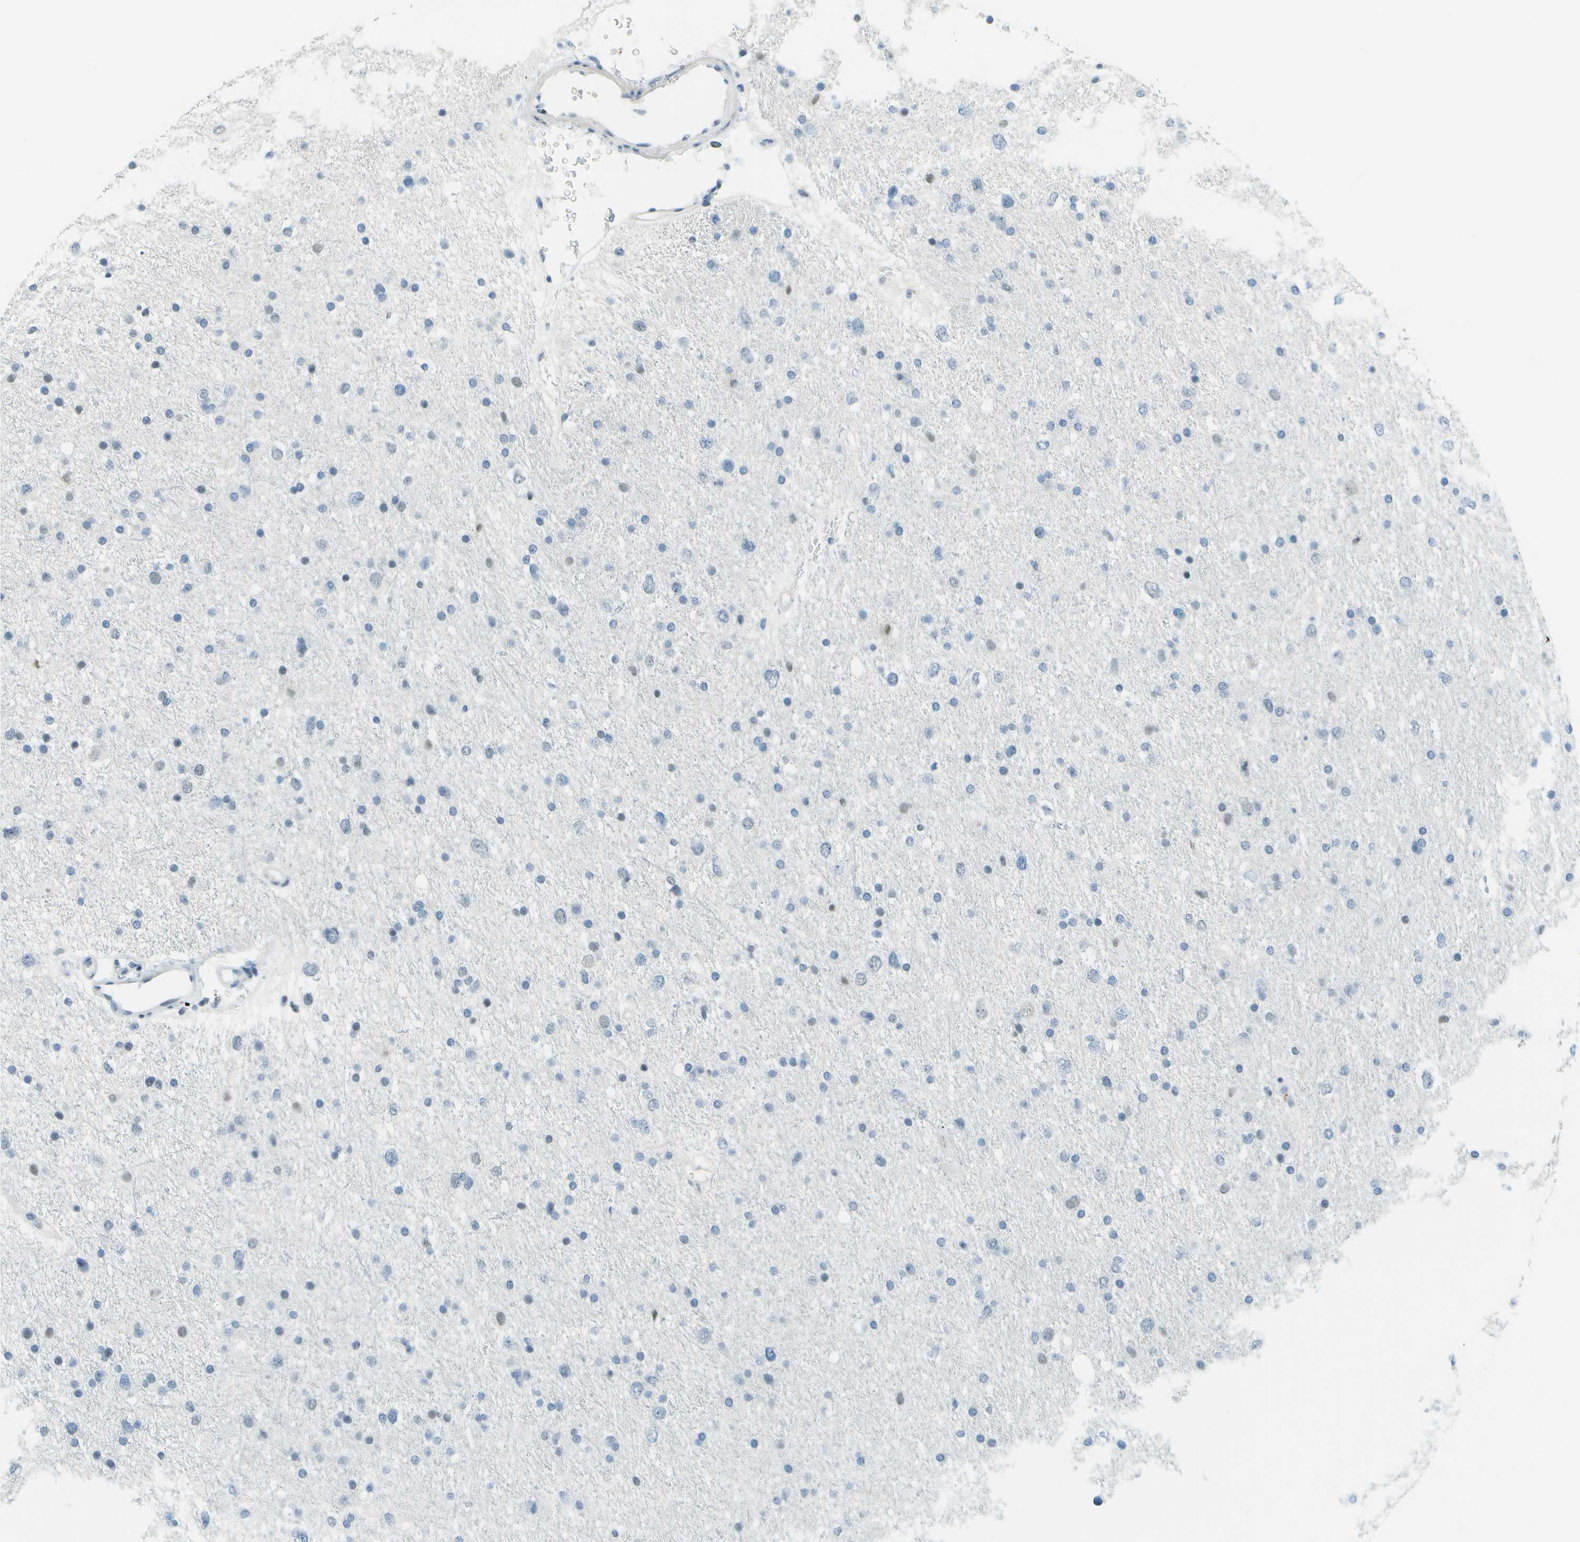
{"staining": {"intensity": "negative", "quantity": "none", "location": "none"}, "tissue": "glioma", "cell_type": "Tumor cells", "image_type": "cancer", "snomed": [{"axis": "morphology", "description": "Glioma, malignant, Low grade"}, {"axis": "topography", "description": "Brain"}], "caption": "Tumor cells are negative for protein expression in human glioma.", "gene": "NEK11", "patient": {"sex": "female", "age": 37}}